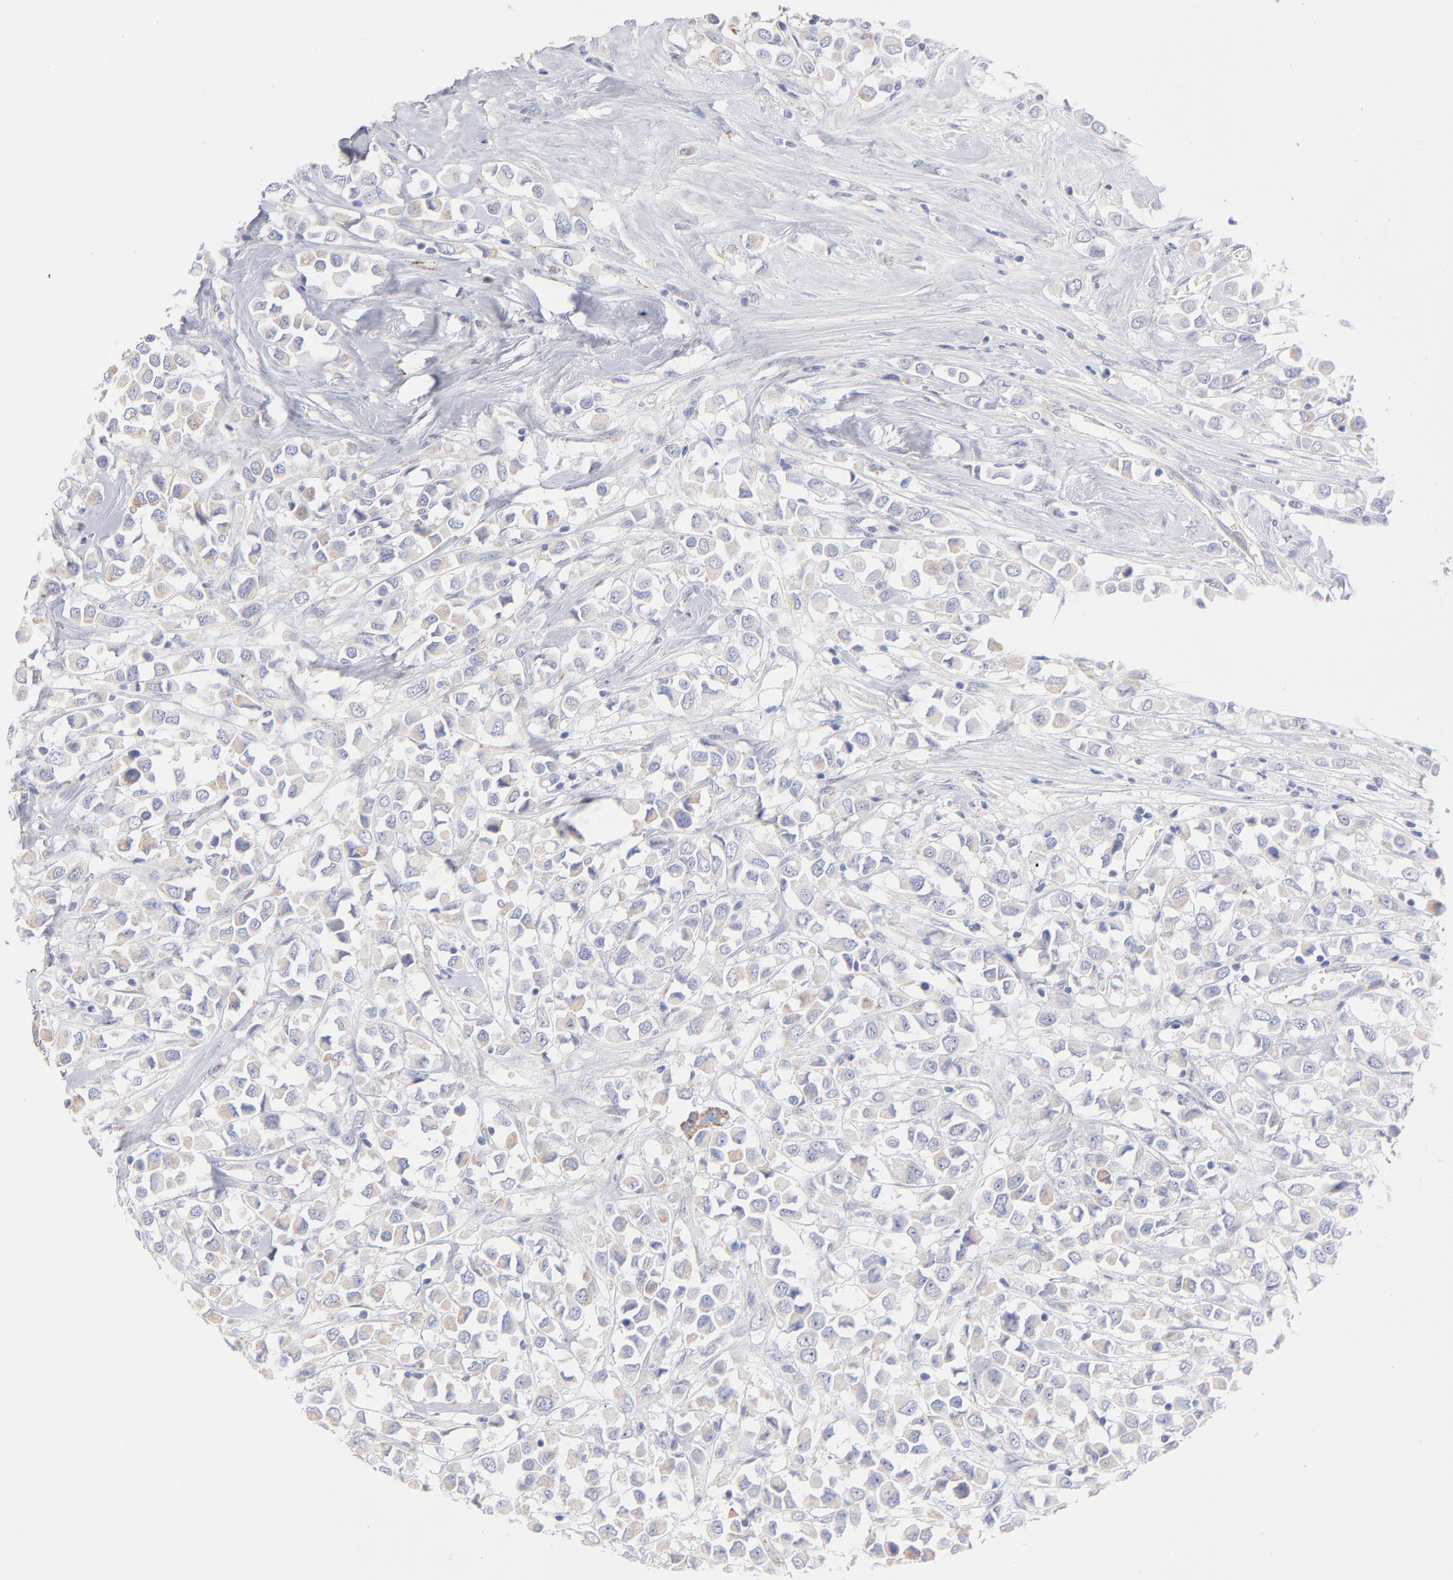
{"staining": {"intensity": "weak", "quantity": "25%-75%", "location": "cytoplasmic/membranous"}, "tissue": "breast cancer", "cell_type": "Tumor cells", "image_type": "cancer", "snomed": [{"axis": "morphology", "description": "Duct carcinoma"}, {"axis": "topography", "description": "Breast"}], "caption": "Human breast intraductal carcinoma stained with a brown dye demonstrates weak cytoplasmic/membranous positive positivity in about 25%-75% of tumor cells.", "gene": "TST", "patient": {"sex": "female", "age": 61}}